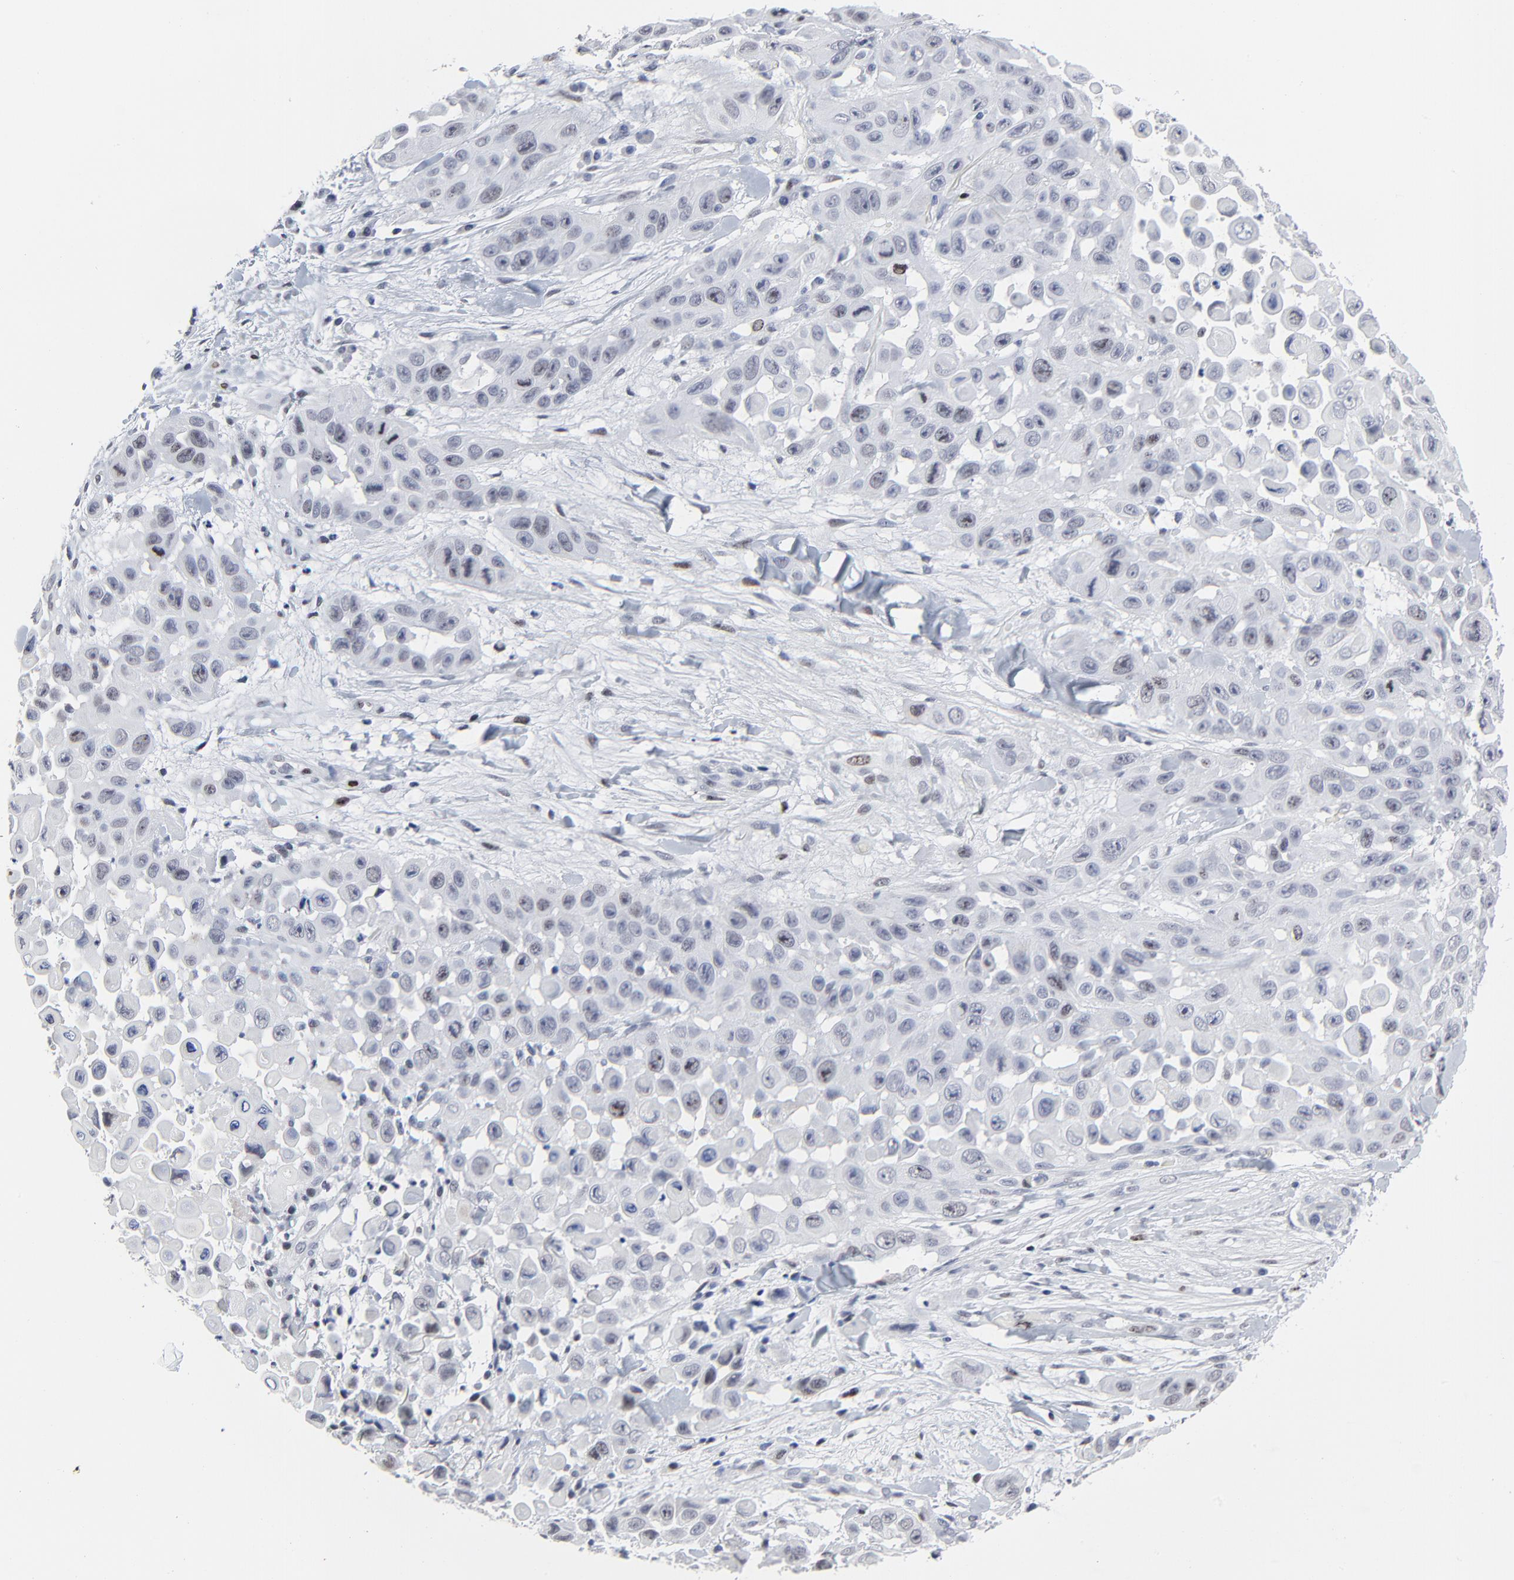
{"staining": {"intensity": "weak", "quantity": "<25%", "location": "nuclear"}, "tissue": "skin cancer", "cell_type": "Tumor cells", "image_type": "cancer", "snomed": [{"axis": "morphology", "description": "Squamous cell carcinoma, NOS"}, {"axis": "topography", "description": "Skin"}], "caption": "Squamous cell carcinoma (skin) stained for a protein using immunohistochemistry (IHC) shows no expression tumor cells.", "gene": "ZNF589", "patient": {"sex": "male", "age": 81}}